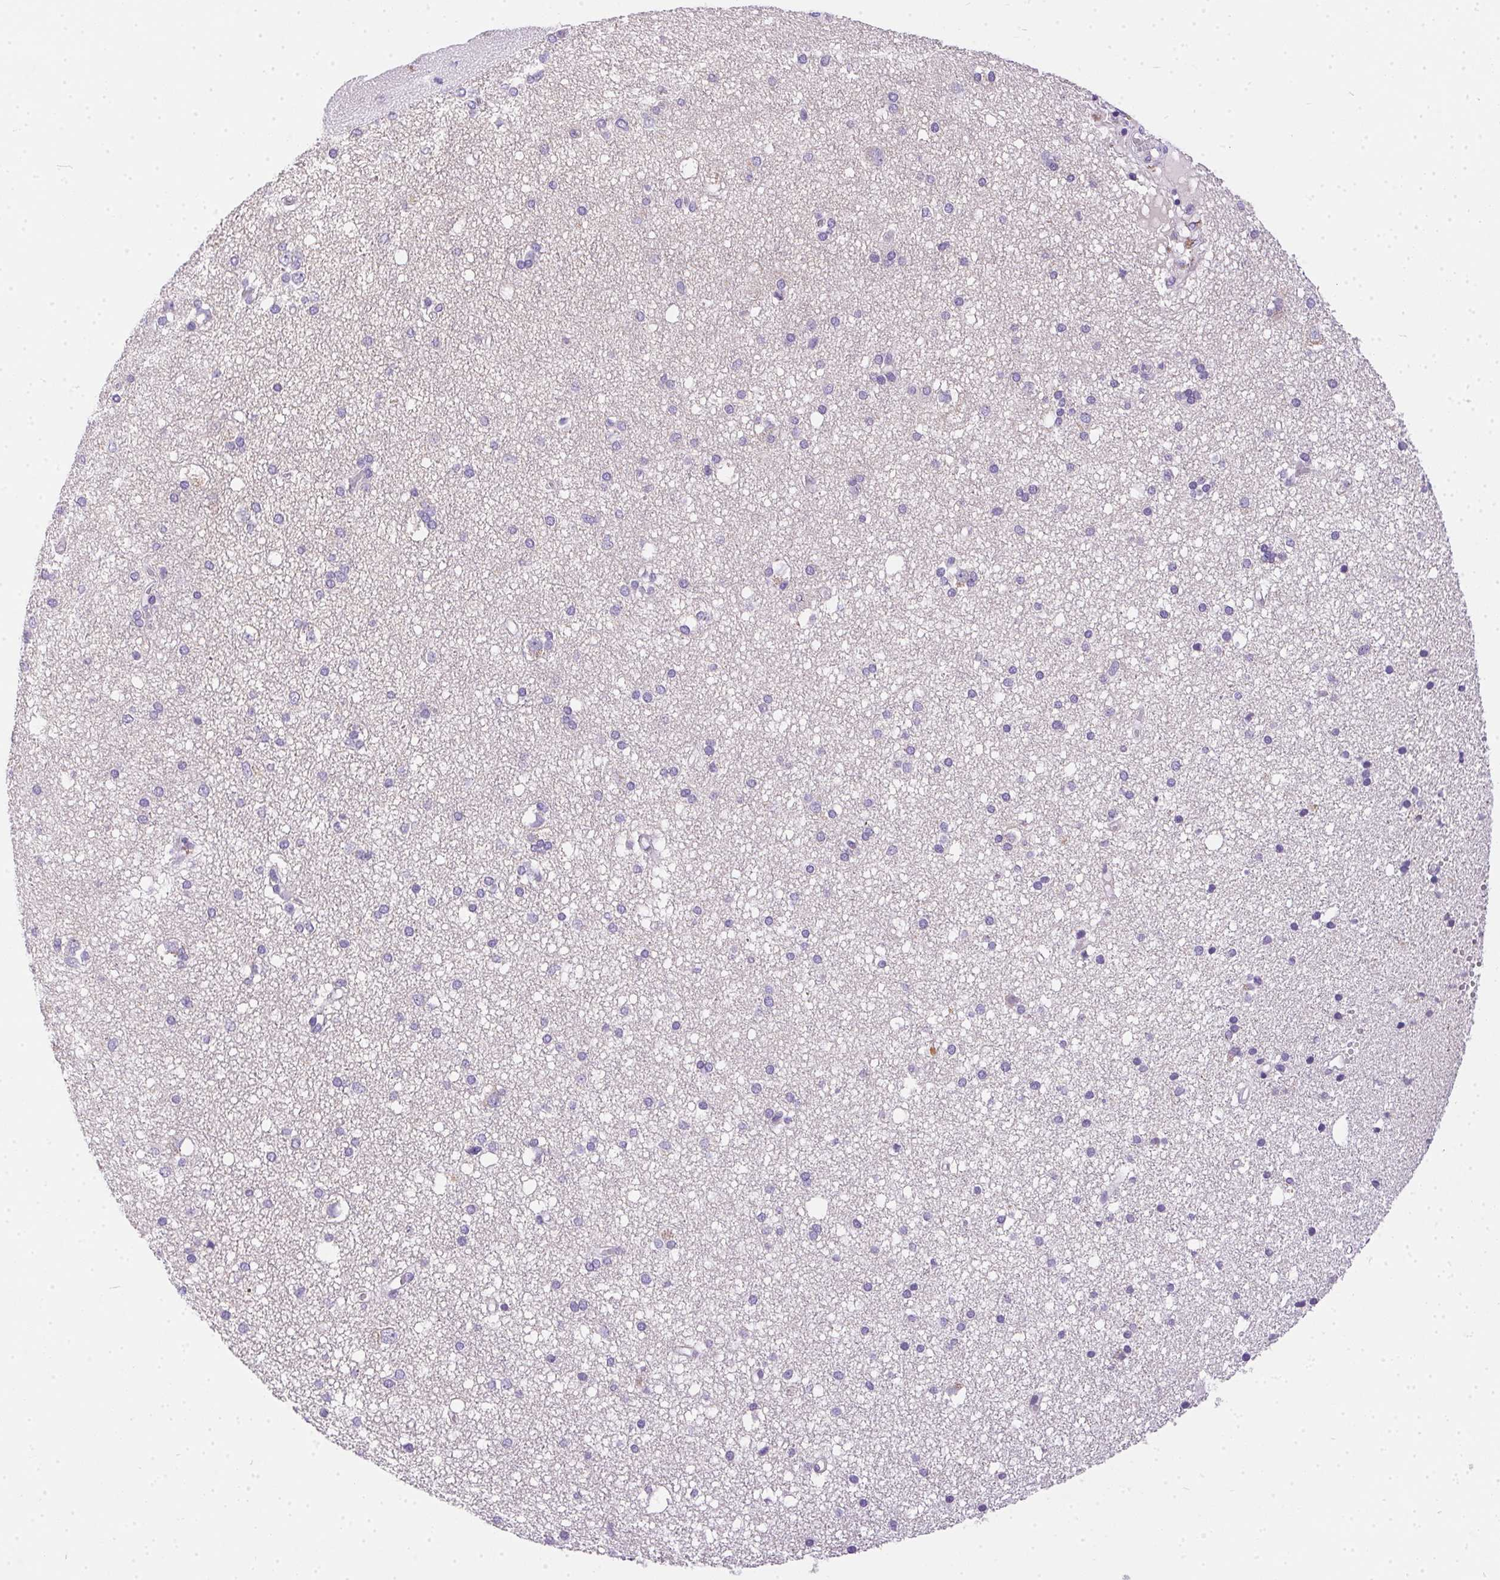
{"staining": {"intensity": "negative", "quantity": "none", "location": "none"}, "tissue": "cerebral cortex", "cell_type": "Endothelial cells", "image_type": "normal", "snomed": [{"axis": "morphology", "description": "Normal tissue, NOS"}, {"axis": "morphology", "description": "Glioma, malignant, High grade"}, {"axis": "topography", "description": "Cerebral cortex"}], "caption": "High magnification brightfield microscopy of unremarkable cerebral cortex stained with DAB (3,3'-diaminobenzidine) (brown) and counterstained with hematoxylin (blue): endothelial cells show no significant expression.", "gene": "SSTR4", "patient": {"sex": "male", "age": 71}}